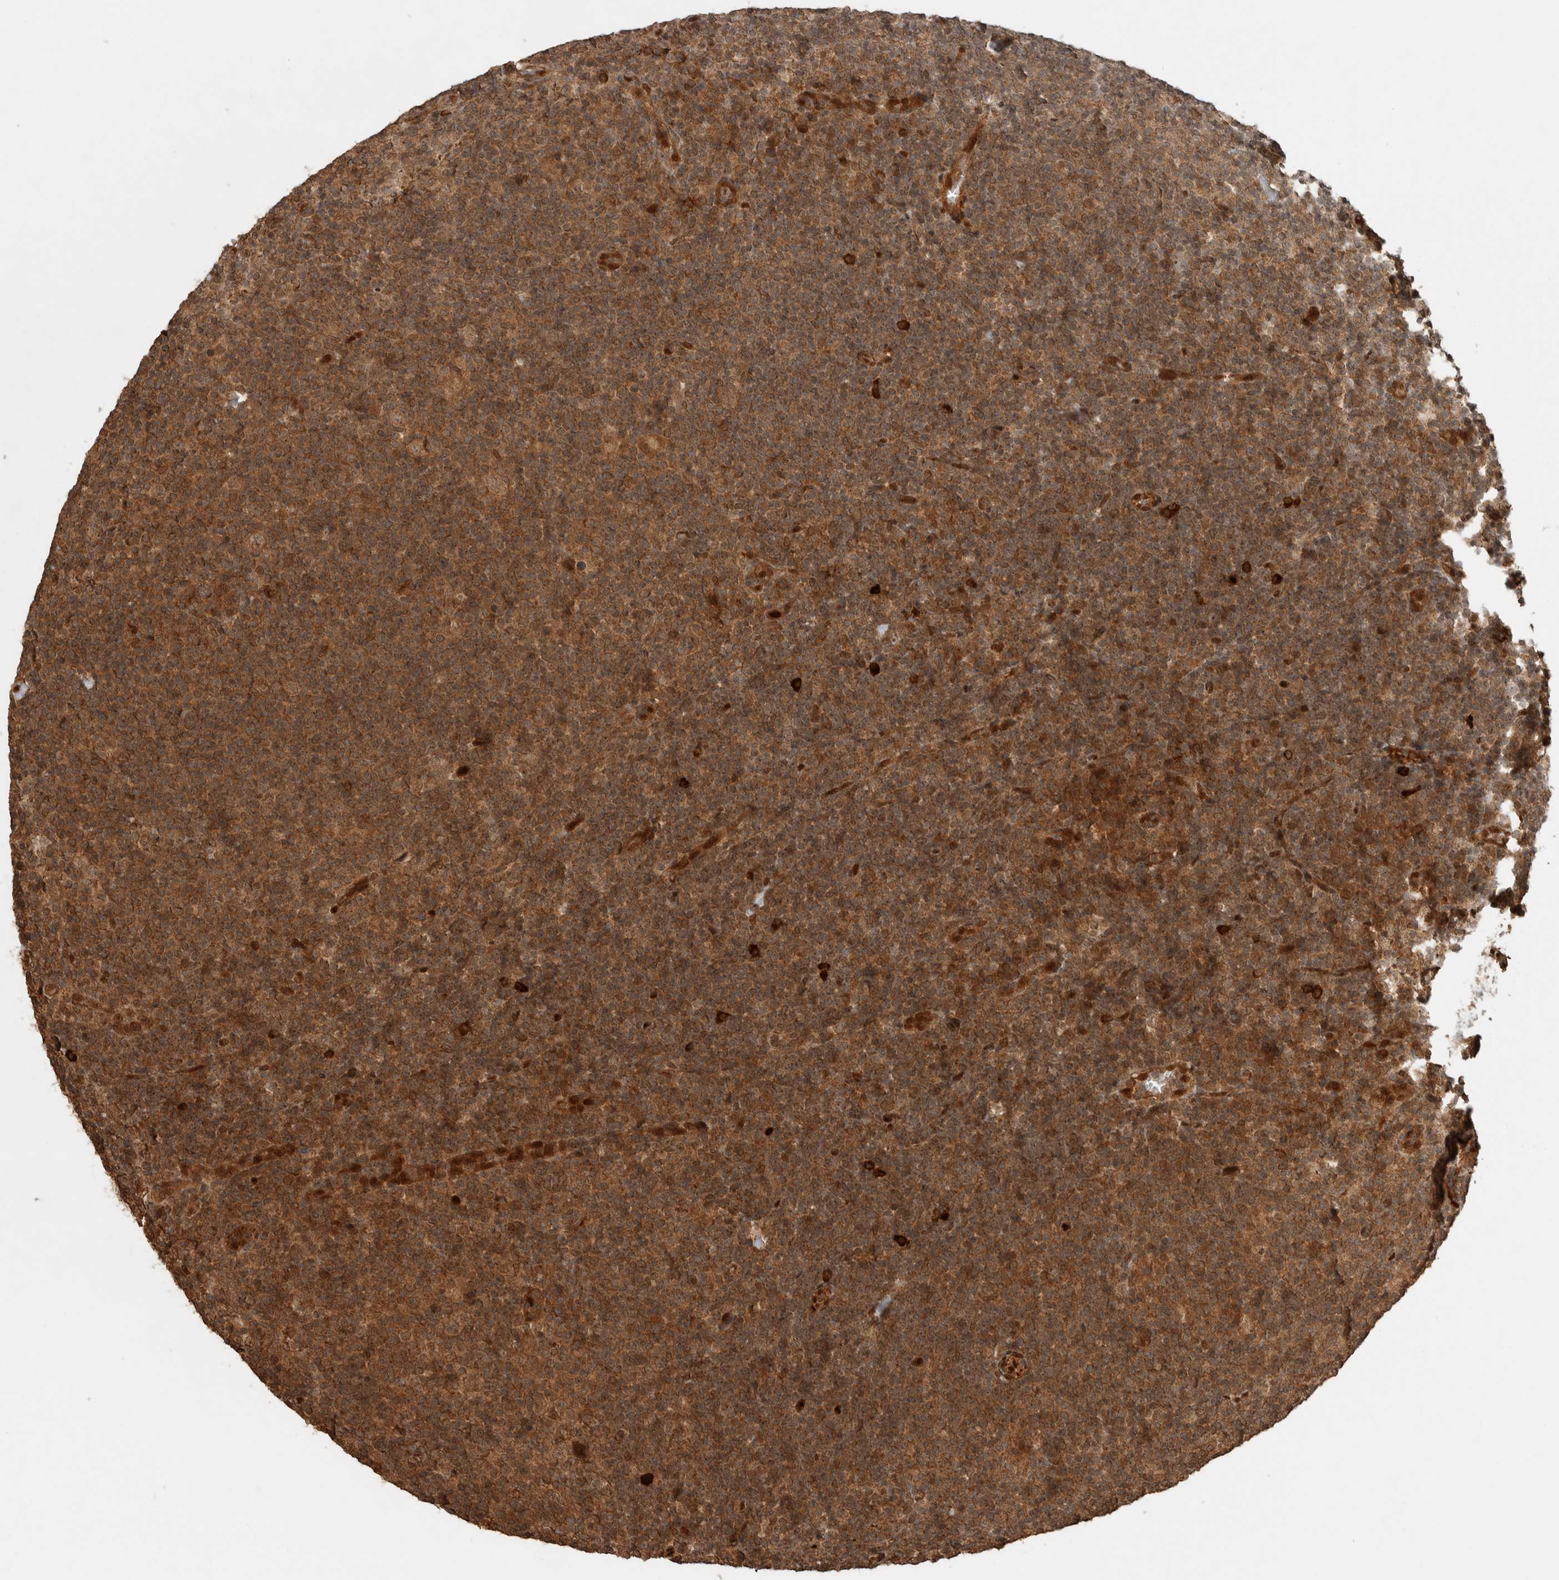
{"staining": {"intensity": "weak", "quantity": "25%-75%", "location": "cytoplasmic/membranous"}, "tissue": "lymphoma", "cell_type": "Tumor cells", "image_type": "cancer", "snomed": [{"axis": "morphology", "description": "Hodgkin's disease, NOS"}, {"axis": "topography", "description": "Lymph node"}], "caption": "This is a histology image of immunohistochemistry staining of lymphoma, which shows weak staining in the cytoplasmic/membranous of tumor cells.", "gene": "CNTROB", "patient": {"sex": "female", "age": 57}}